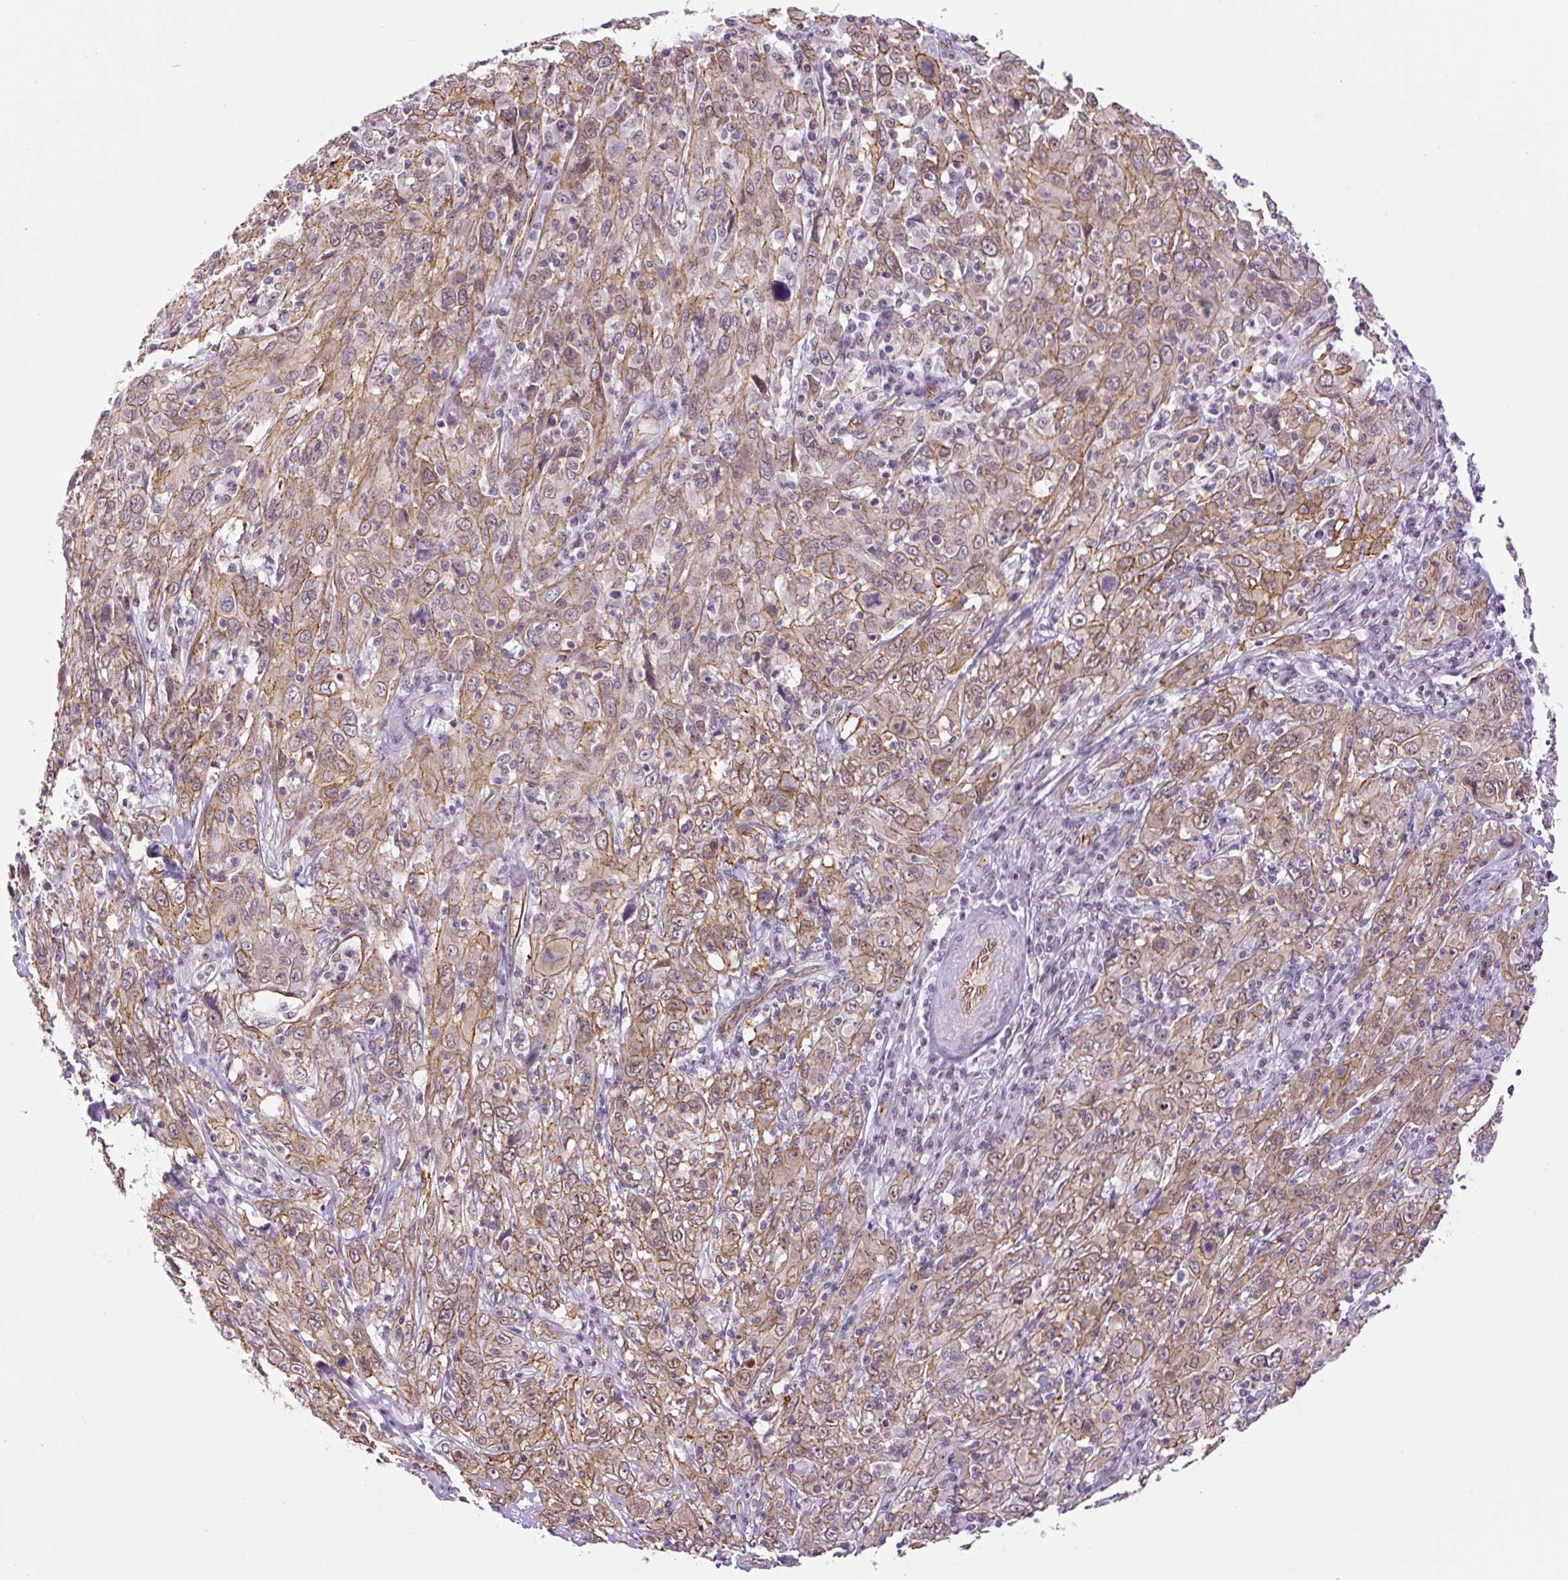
{"staining": {"intensity": "moderate", "quantity": "25%-75%", "location": "cytoplasmic/membranous,nuclear"}, "tissue": "cervical cancer", "cell_type": "Tumor cells", "image_type": "cancer", "snomed": [{"axis": "morphology", "description": "Squamous cell carcinoma, NOS"}, {"axis": "topography", "description": "Cervix"}], "caption": "Immunohistochemistry (IHC) of human cervical cancer (squamous cell carcinoma) exhibits medium levels of moderate cytoplasmic/membranous and nuclear staining in about 25%-75% of tumor cells.", "gene": "MYO5C", "patient": {"sex": "female", "age": 46}}